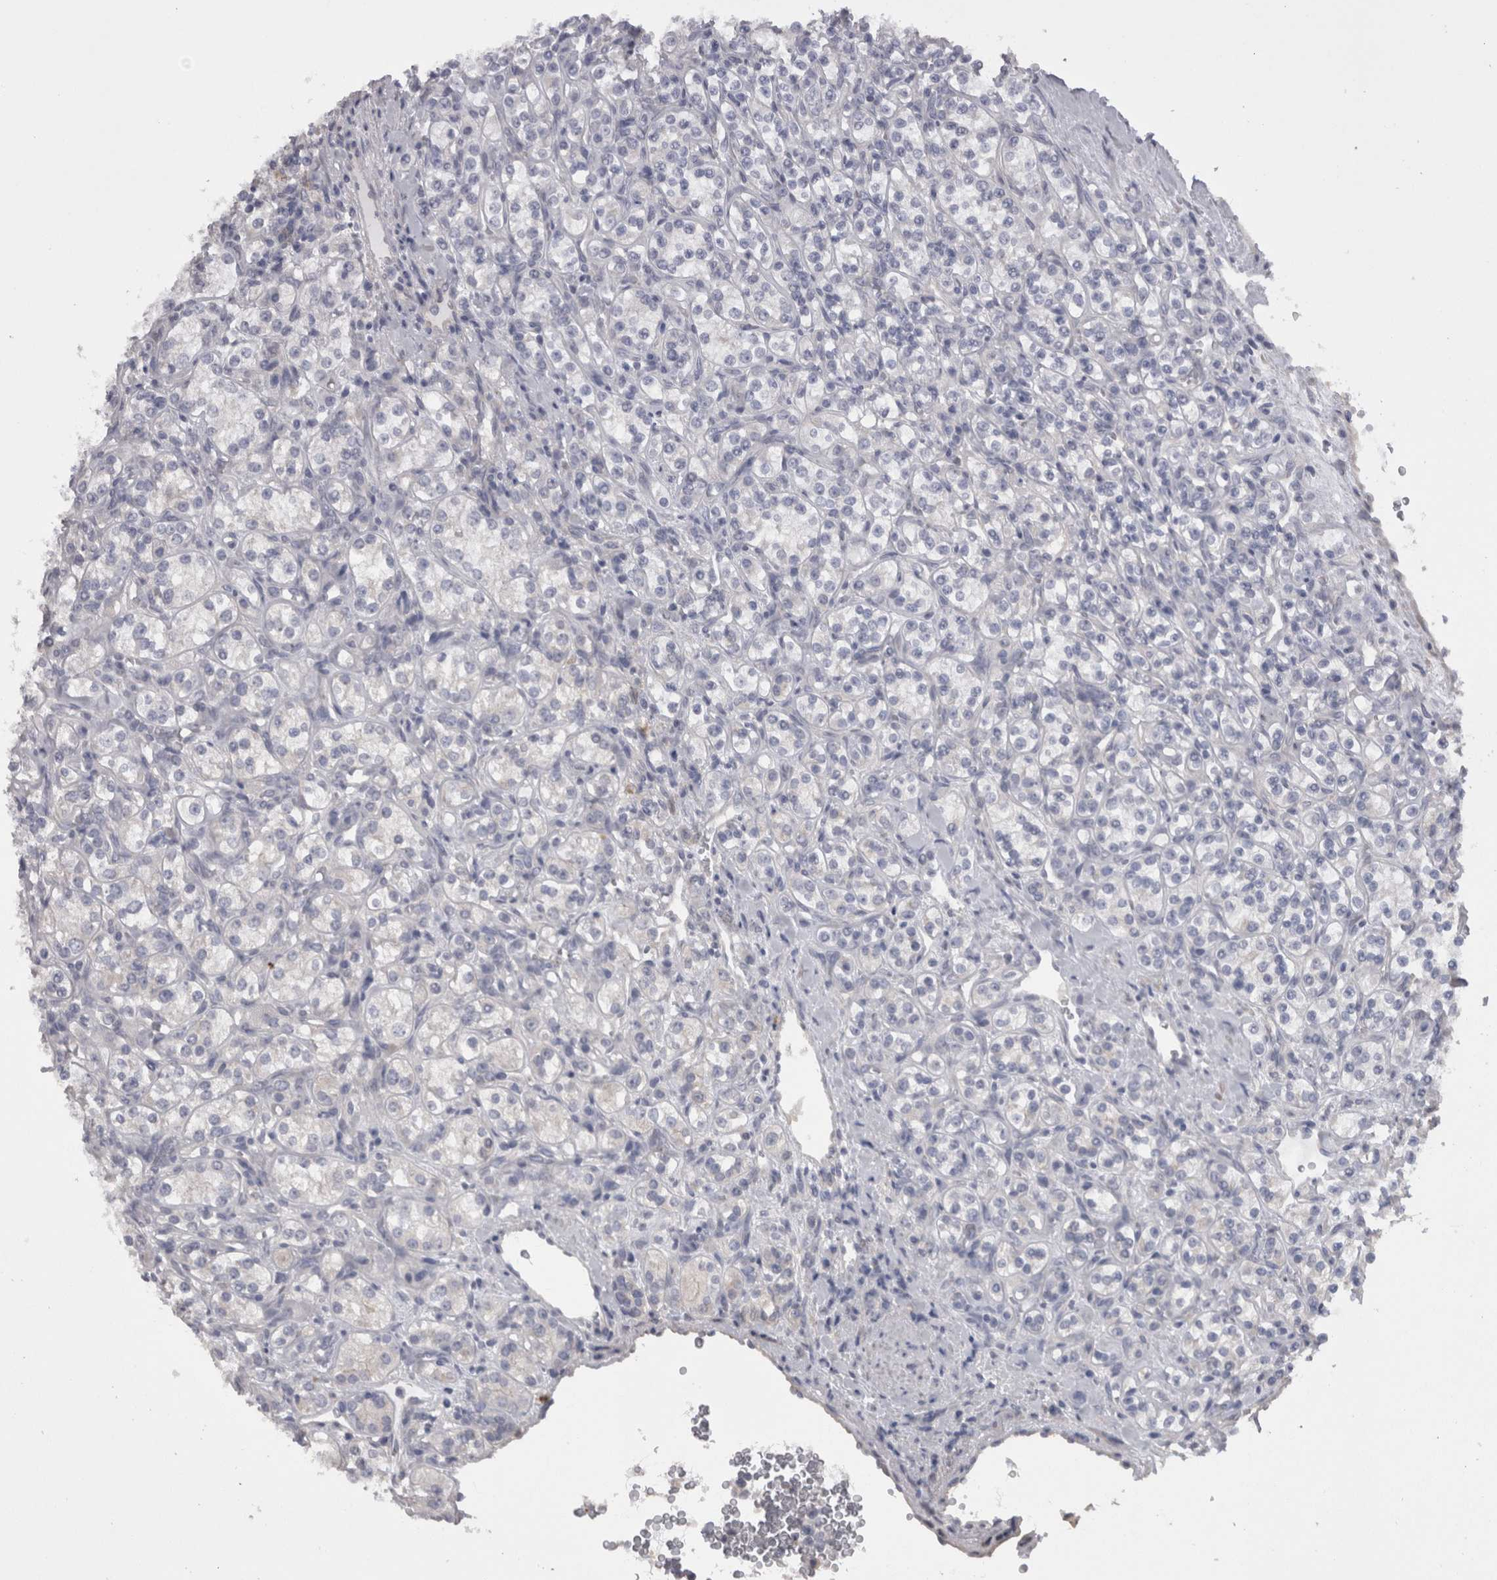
{"staining": {"intensity": "negative", "quantity": "none", "location": "none"}, "tissue": "renal cancer", "cell_type": "Tumor cells", "image_type": "cancer", "snomed": [{"axis": "morphology", "description": "Adenocarcinoma, NOS"}, {"axis": "topography", "description": "Kidney"}], "caption": "A histopathology image of adenocarcinoma (renal) stained for a protein shows no brown staining in tumor cells.", "gene": "CAMK2D", "patient": {"sex": "male", "age": 77}}